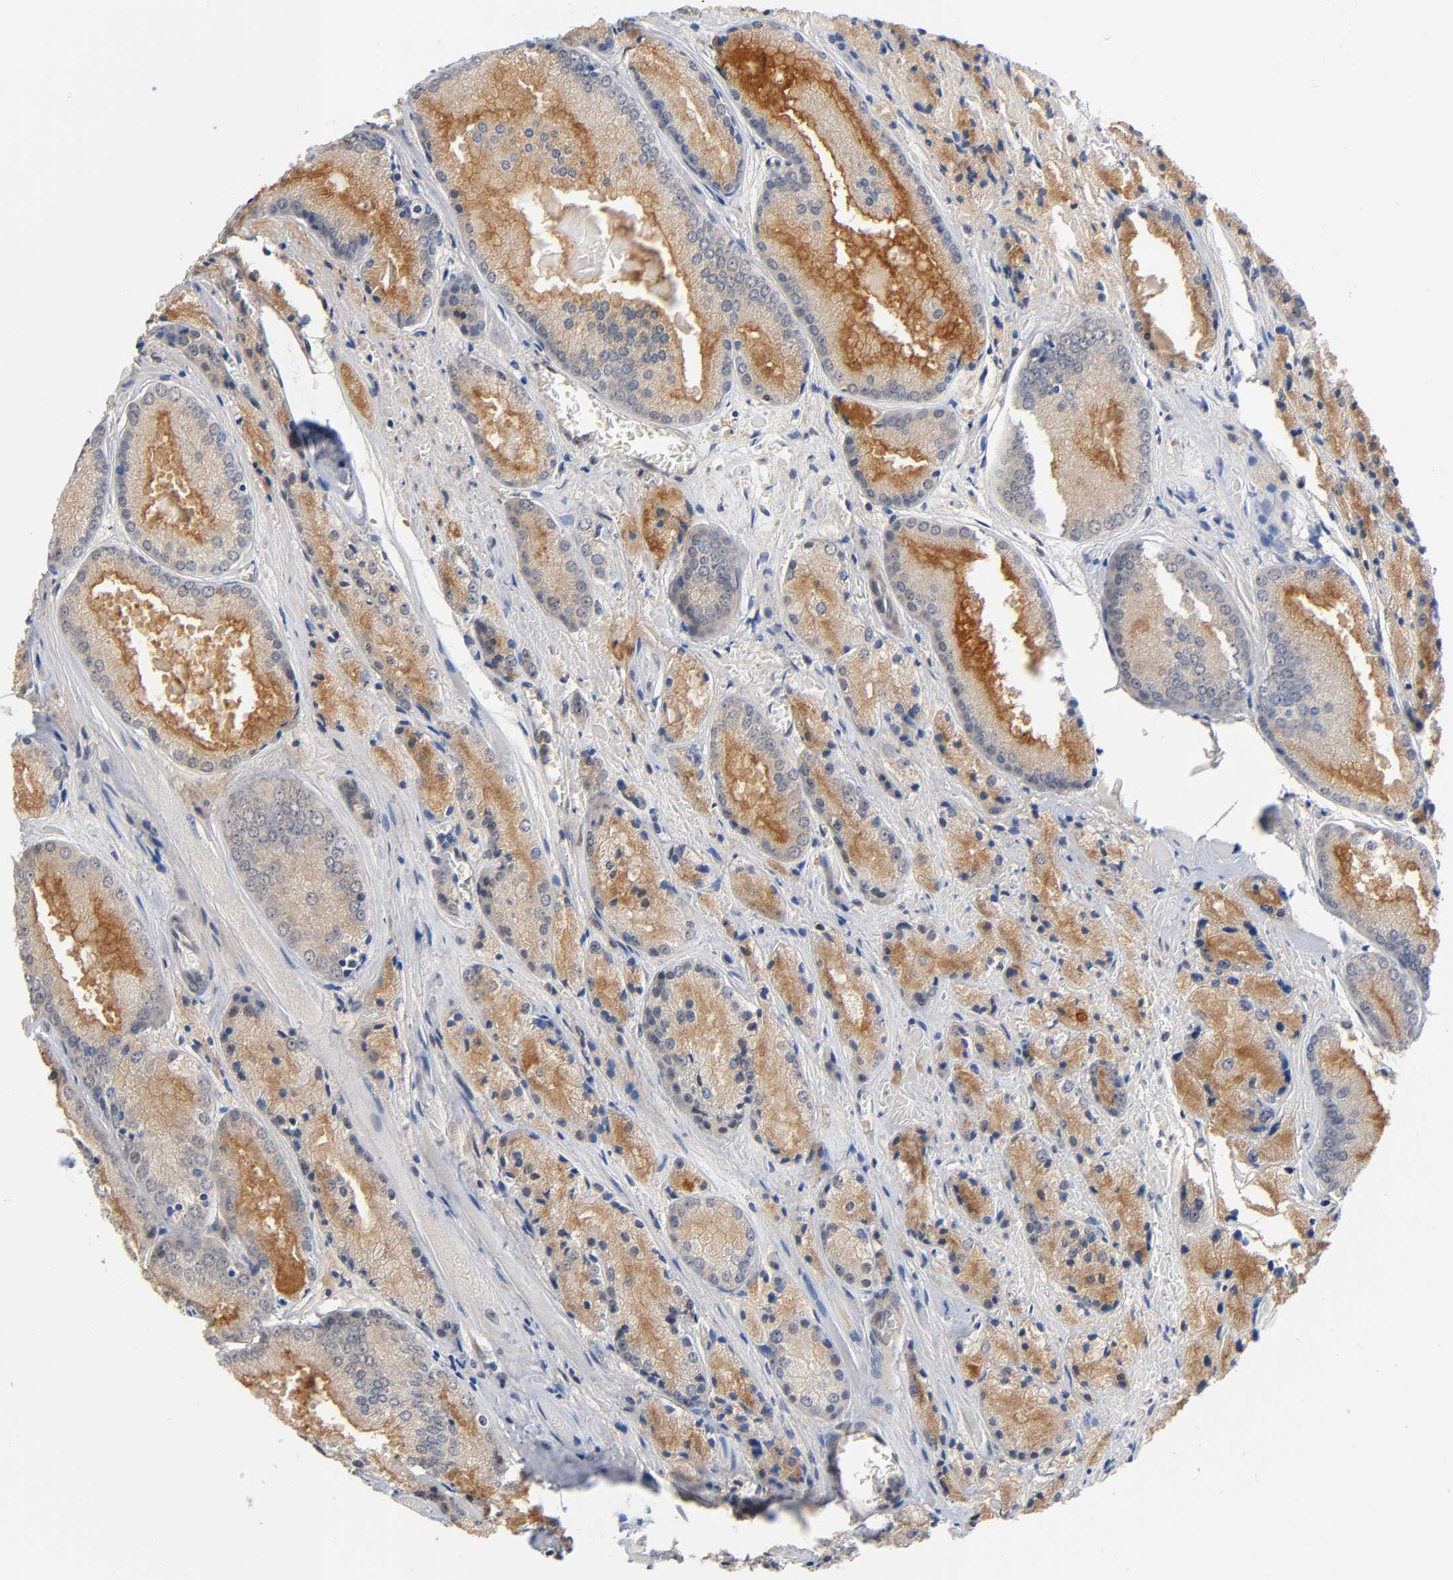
{"staining": {"intensity": "moderate", "quantity": ">75%", "location": "cytoplasmic/membranous"}, "tissue": "prostate cancer", "cell_type": "Tumor cells", "image_type": "cancer", "snomed": [{"axis": "morphology", "description": "Adenocarcinoma, Low grade"}, {"axis": "topography", "description": "Prostate"}], "caption": "About >75% of tumor cells in human prostate cancer (adenocarcinoma (low-grade)) demonstrate moderate cytoplasmic/membranous protein positivity as visualized by brown immunohistochemical staining.", "gene": "PRKAB1", "patient": {"sex": "male", "age": 64}}